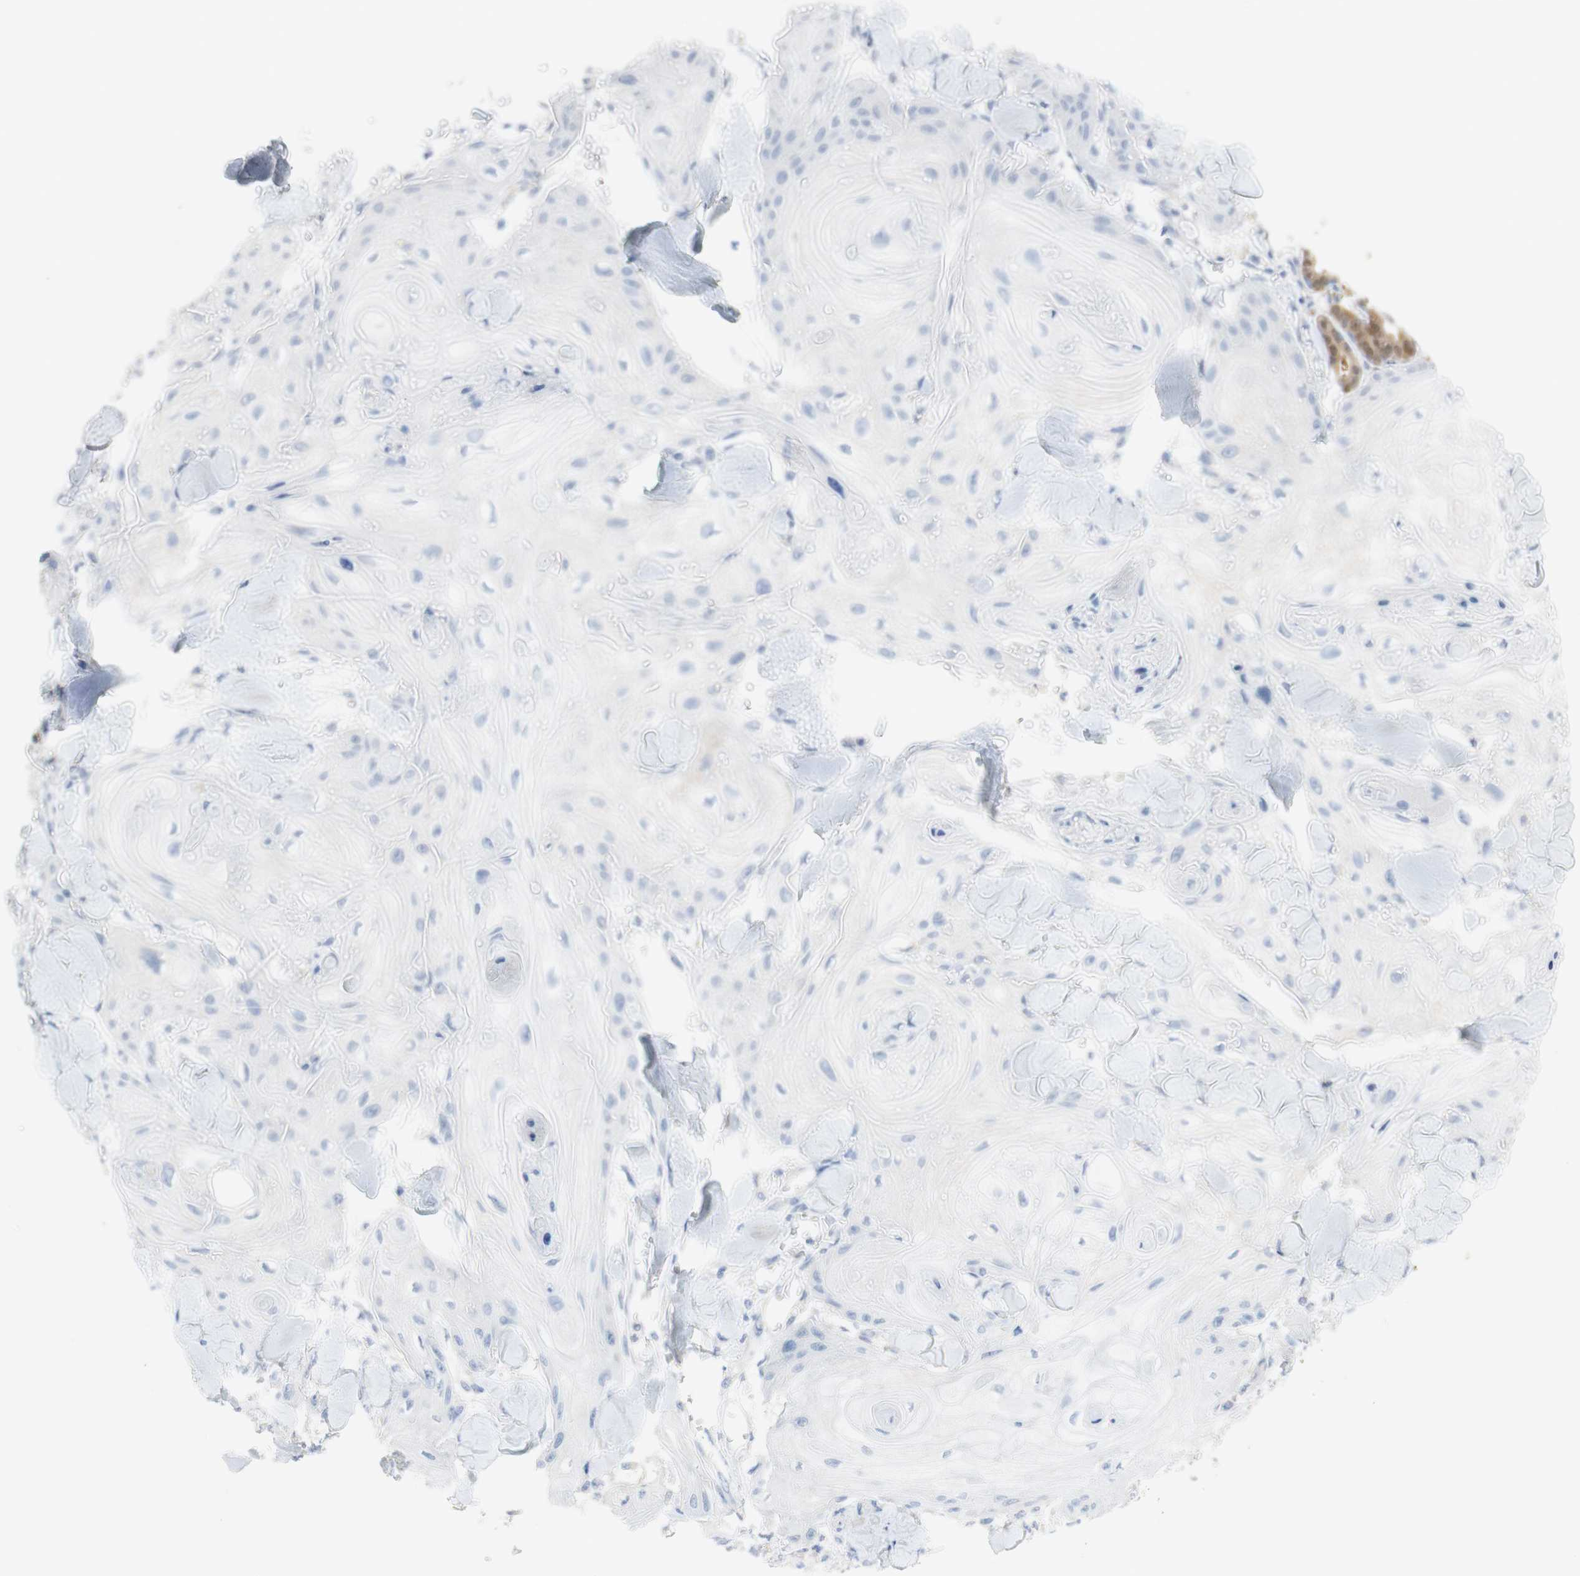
{"staining": {"intensity": "negative", "quantity": "none", "location": "none"}, "tissue": "skin cancer", "cell_type": "Tumor cells", "image_type": "cancer", "snomed": [{"axis": "morphology", "description": "Squamous cell carcinoma, NOS"}, {"axis": "topography", "description": "Skin"}], "caption": "Skin squamous cell carcinoma stained for a protein using immunohistochemistry (IHC) demonstrates no staining tumor cells.", "gene": "SELENBP1", "patient": {"sex": "male", "age": 74}}